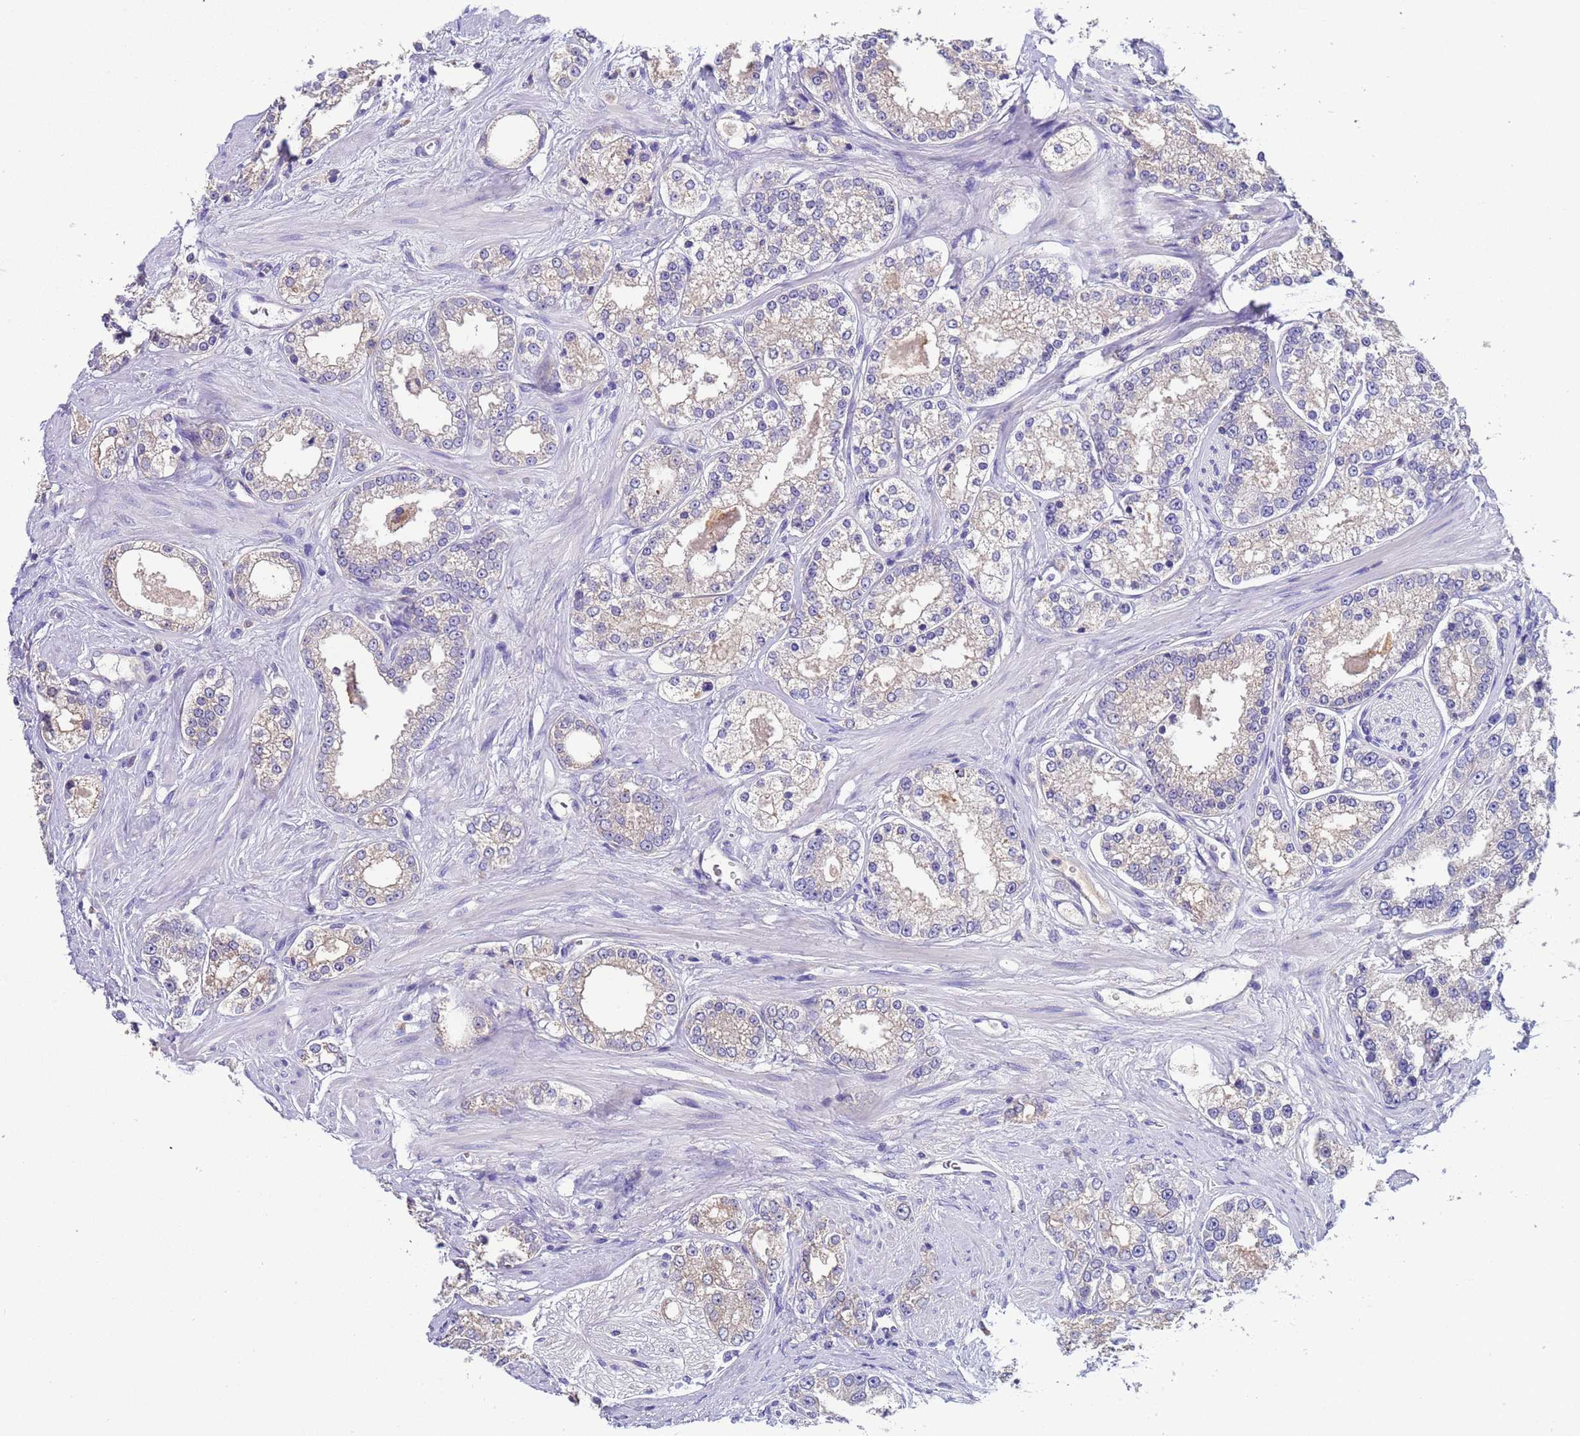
{"staining": {"intensity": "negative", "quantity": "none", "location": "none"}, "tissue": "prostate cancer", "cell_type": "Tumor cells", "image_type": "cancer", "snomed": [{"axis": "morphology", "description": "Normal tissue, NOS"}, {"axis": "morphology", "description": "Adenocarcinoma, High grade"}, {"axis": "topography", "description": "Prostate"}], "caption": "This is an immunohistochemistry photomicrograph of high-grade adenocarcinoma (prostate). There is no expression in tumor cells.", "gene": "SLC24A3", "patient": {"sex": "male", "age": 83}}